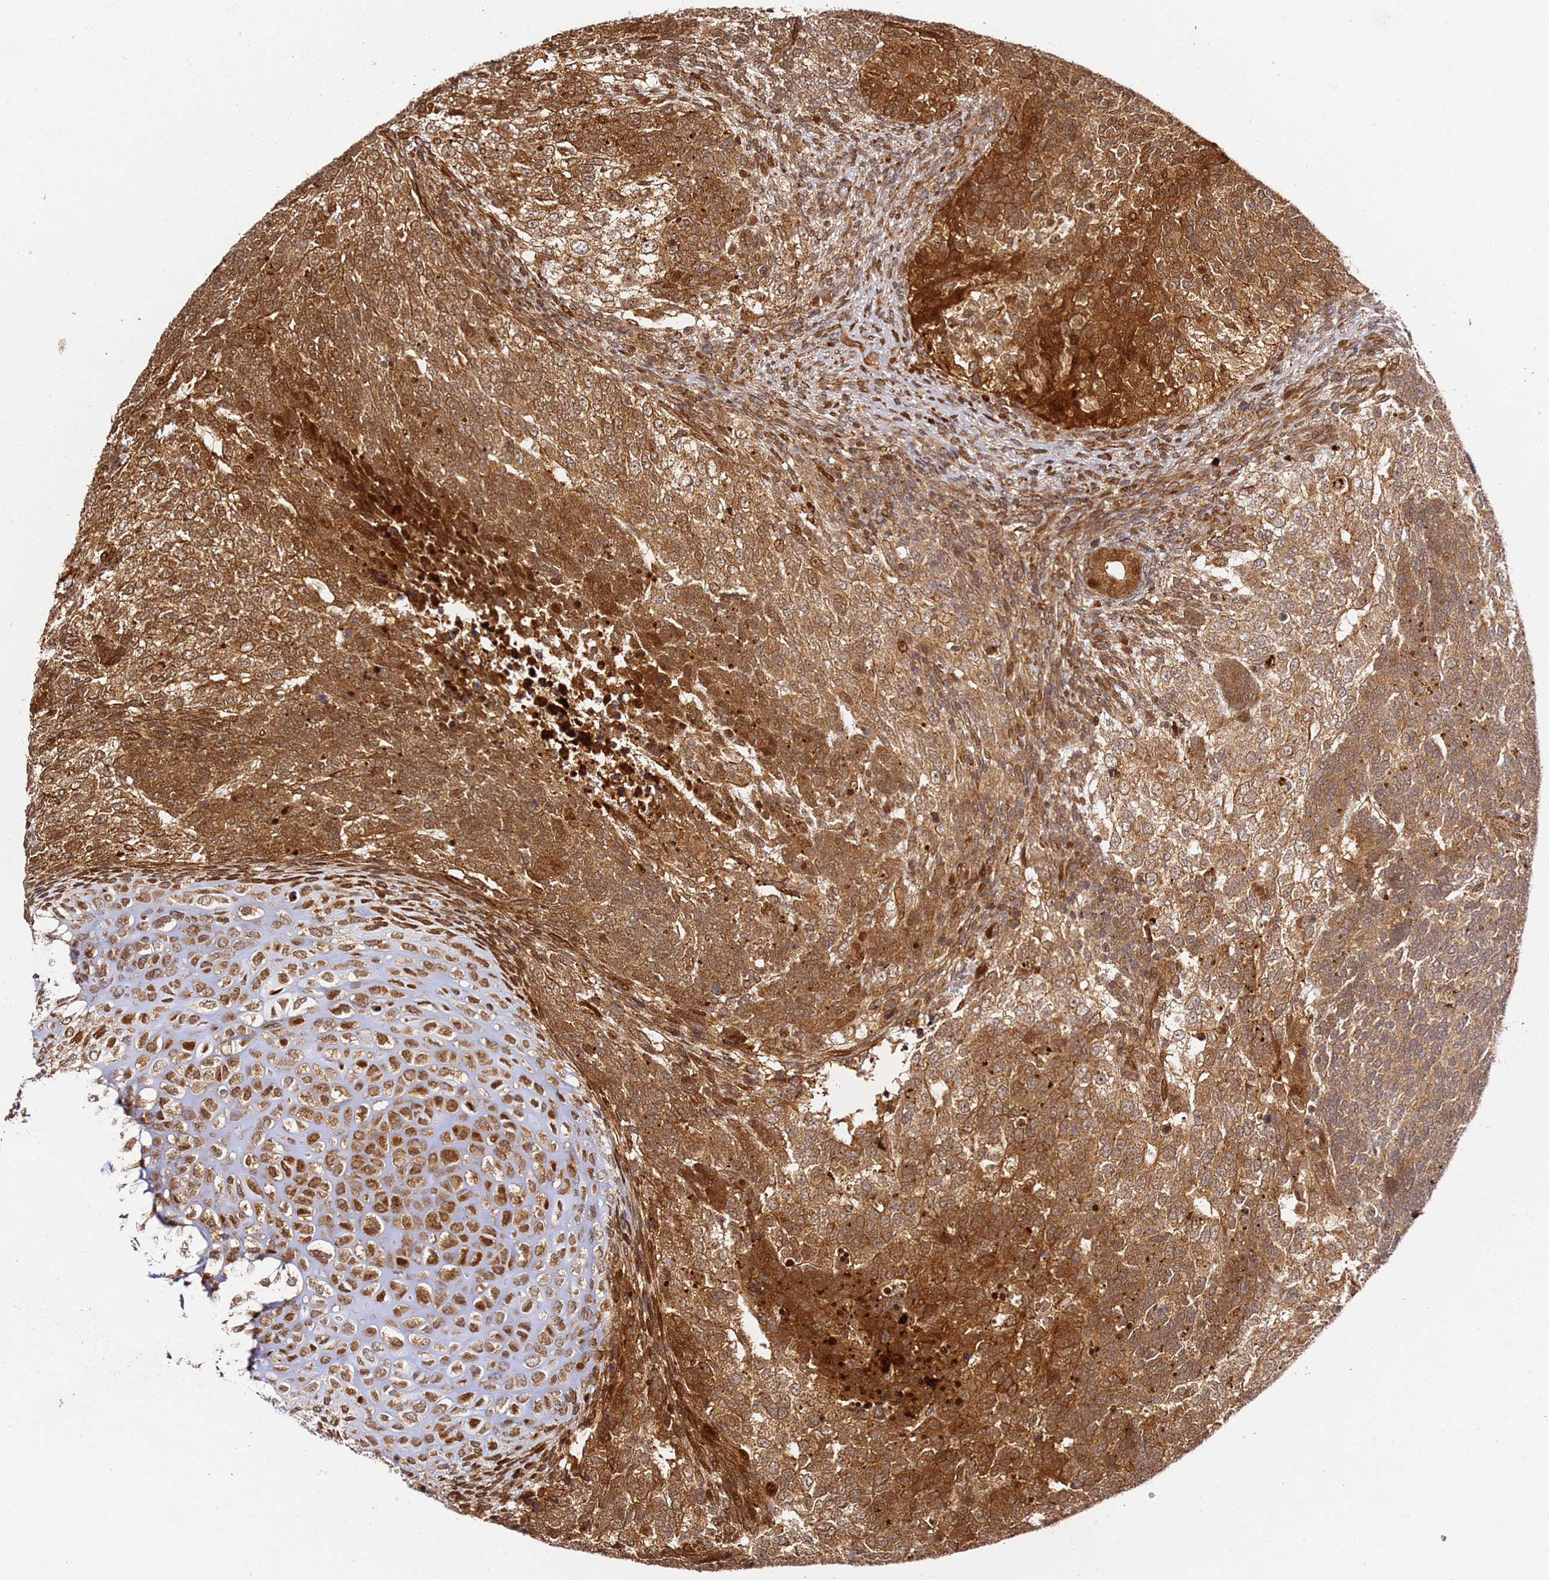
{"staining": {"intensity": "moderate", "quantity": ">75%", "location": "cytoplasmic/membranous,nuclear"}, "tissue": "testis cancer", "cell_type": "Tumor cells", "image_type": "cancer", "snomed": [{"axis": "morphology", "description": "Carcinoma, Embryonal, NOS"}, {"axis": "topography", "description": "Testis"}], "caption": "The photomicrograph demonstrates immunohistochemical staining of testis cancer (embryonal carcinoma). There is moderate cytoplasmic/membranous and nuclear staining is seen in about >75% of tumor cells. (brown staining indicates protein expression, while blue staining denotes nuclei).", "gene": "SMOX", "patient": {"sex": "male", "age": 23}}